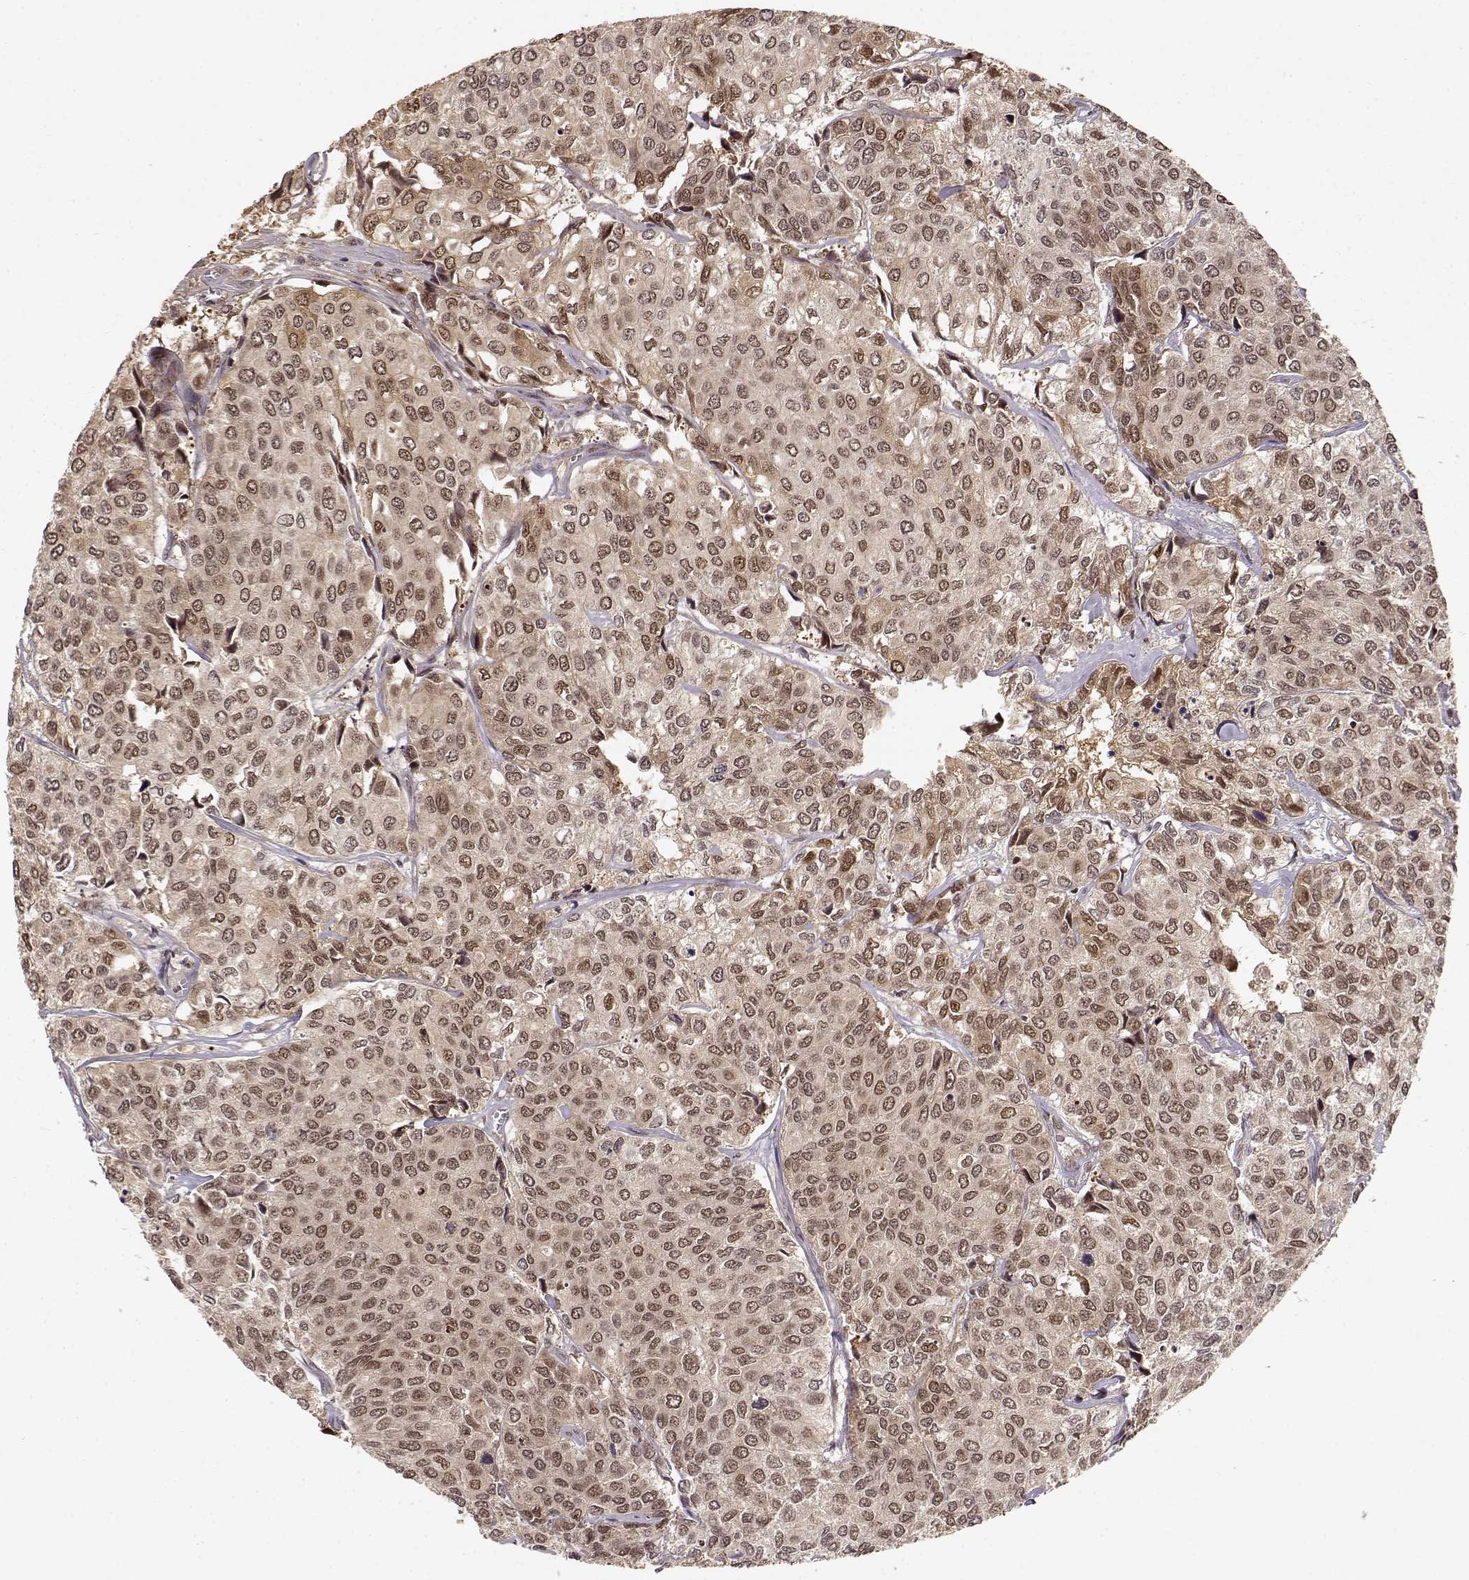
{"staining": {"intensity": "moderate", "quantity": ">75%", "location": "cytoplasmic/membranous,nuclear"}, "tissue": "urothelial cancer", "cell_type": "Tumor cells", "image_type": "cancer", "snomed": [{"axis": "morphology", "description": "Urothelial carcinoma, High grade"}, {"axis": "topography", "description": "Urinary bladder"}], "caption": "This histopathology image displays immunohistochemistry staining of urothelial carcinoma (high-grade), with medium moderate cytoplasmic/membranous and nuclear staining in about >75% of tumor cells.", "gene": "MAEA", "patient": {"sex": "male", "age": 73}}